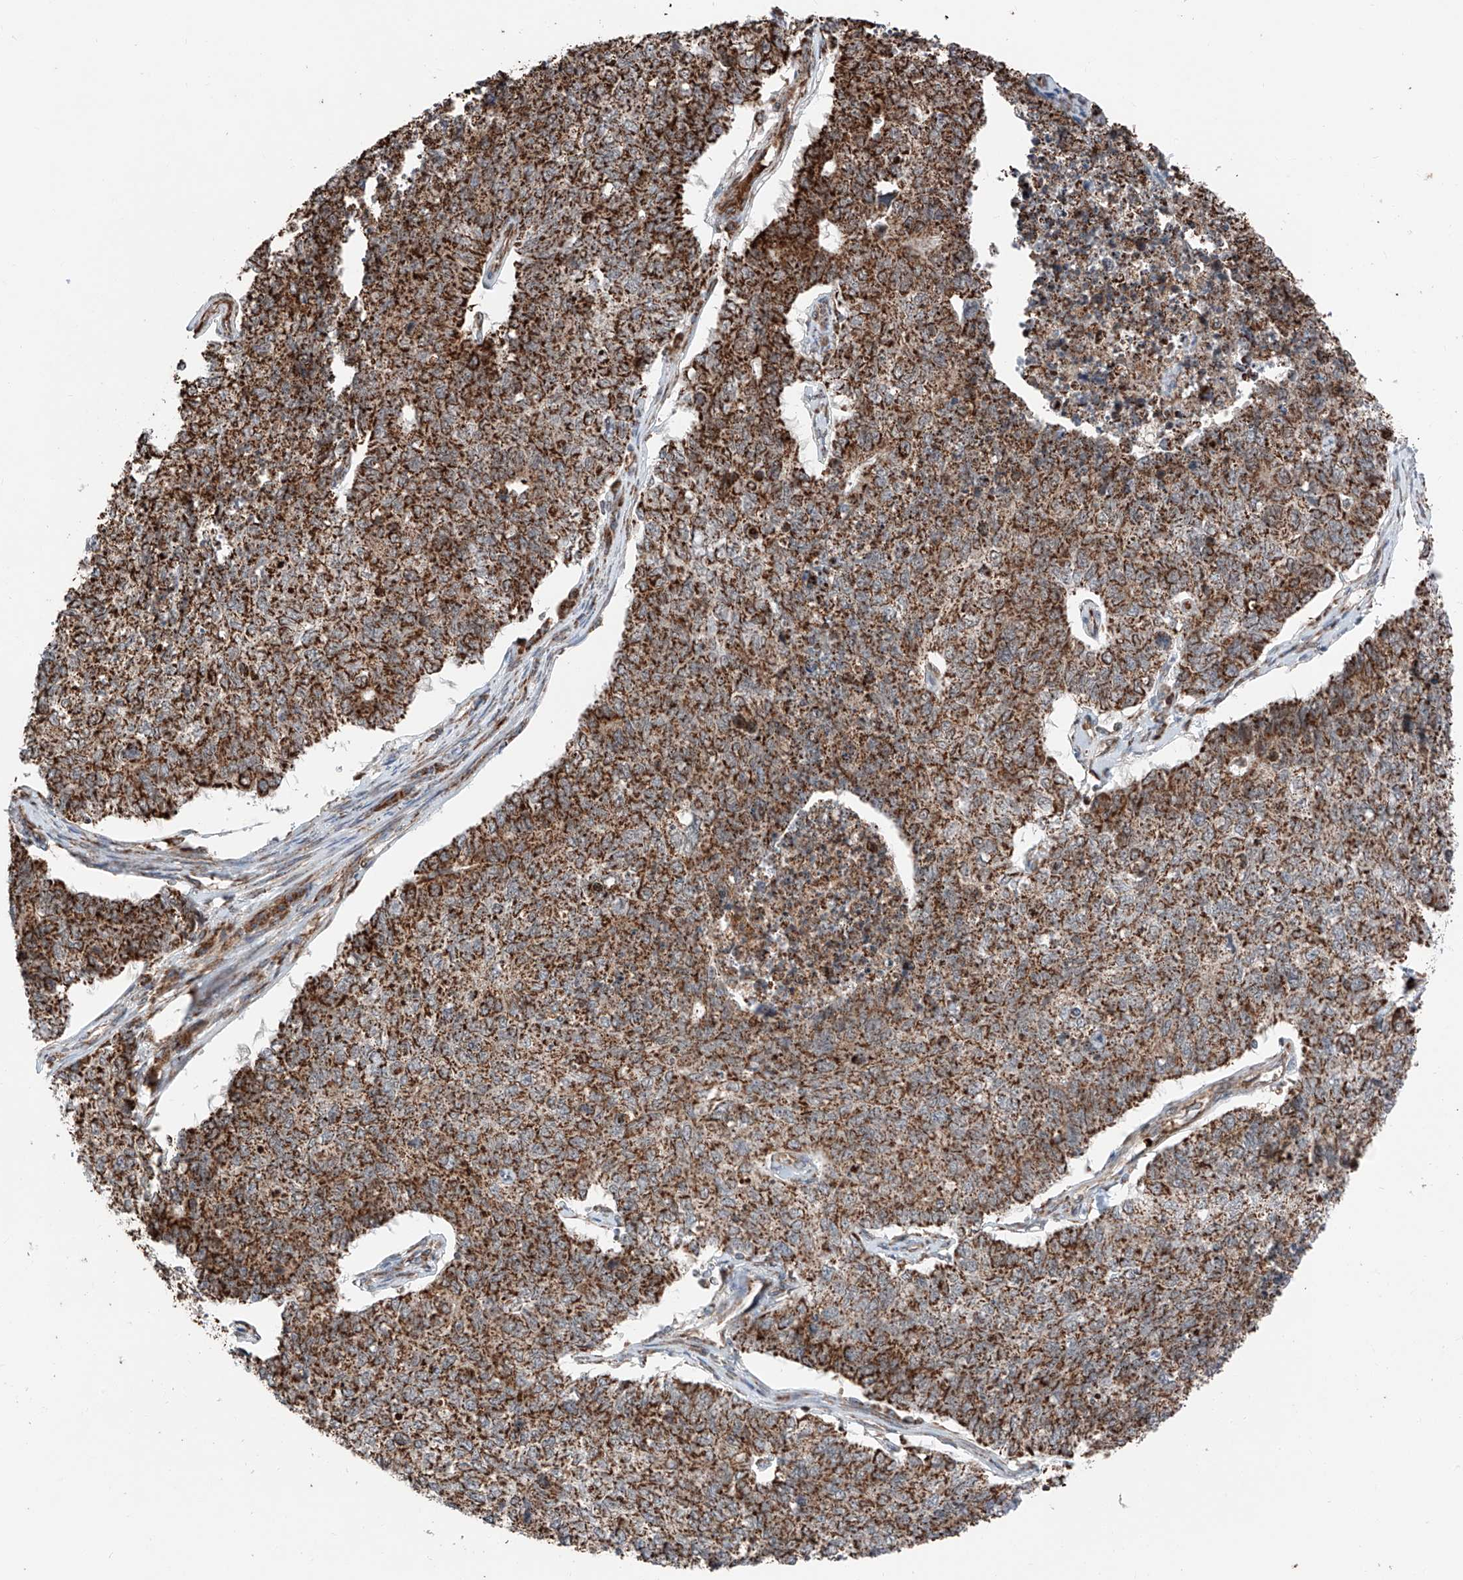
{"staining": {"intensity": "strong", "quantity": ">75%", "location": "cytoplasmic/membranous"}, "tissue": "cervical cancer", "cell_type": "Tumor cells", "image_type": "cancer", "snomed": [{"axis": "morphology", "description": "Squamous cell carcinoma, NOS"}, {"axis": "topography", "description": "Cervix"}], "caption": "Immunohistochemical staining of human cervical squamous cell carcinoma shows strong cytoplasmic/membranous protein expression in about >75% of tumor cells. (DAB IHC, brown staining for protein, blue staining for nuclei).", "gene": "ZSCAN29", "patient": {"sex": "female", "age": 63}}